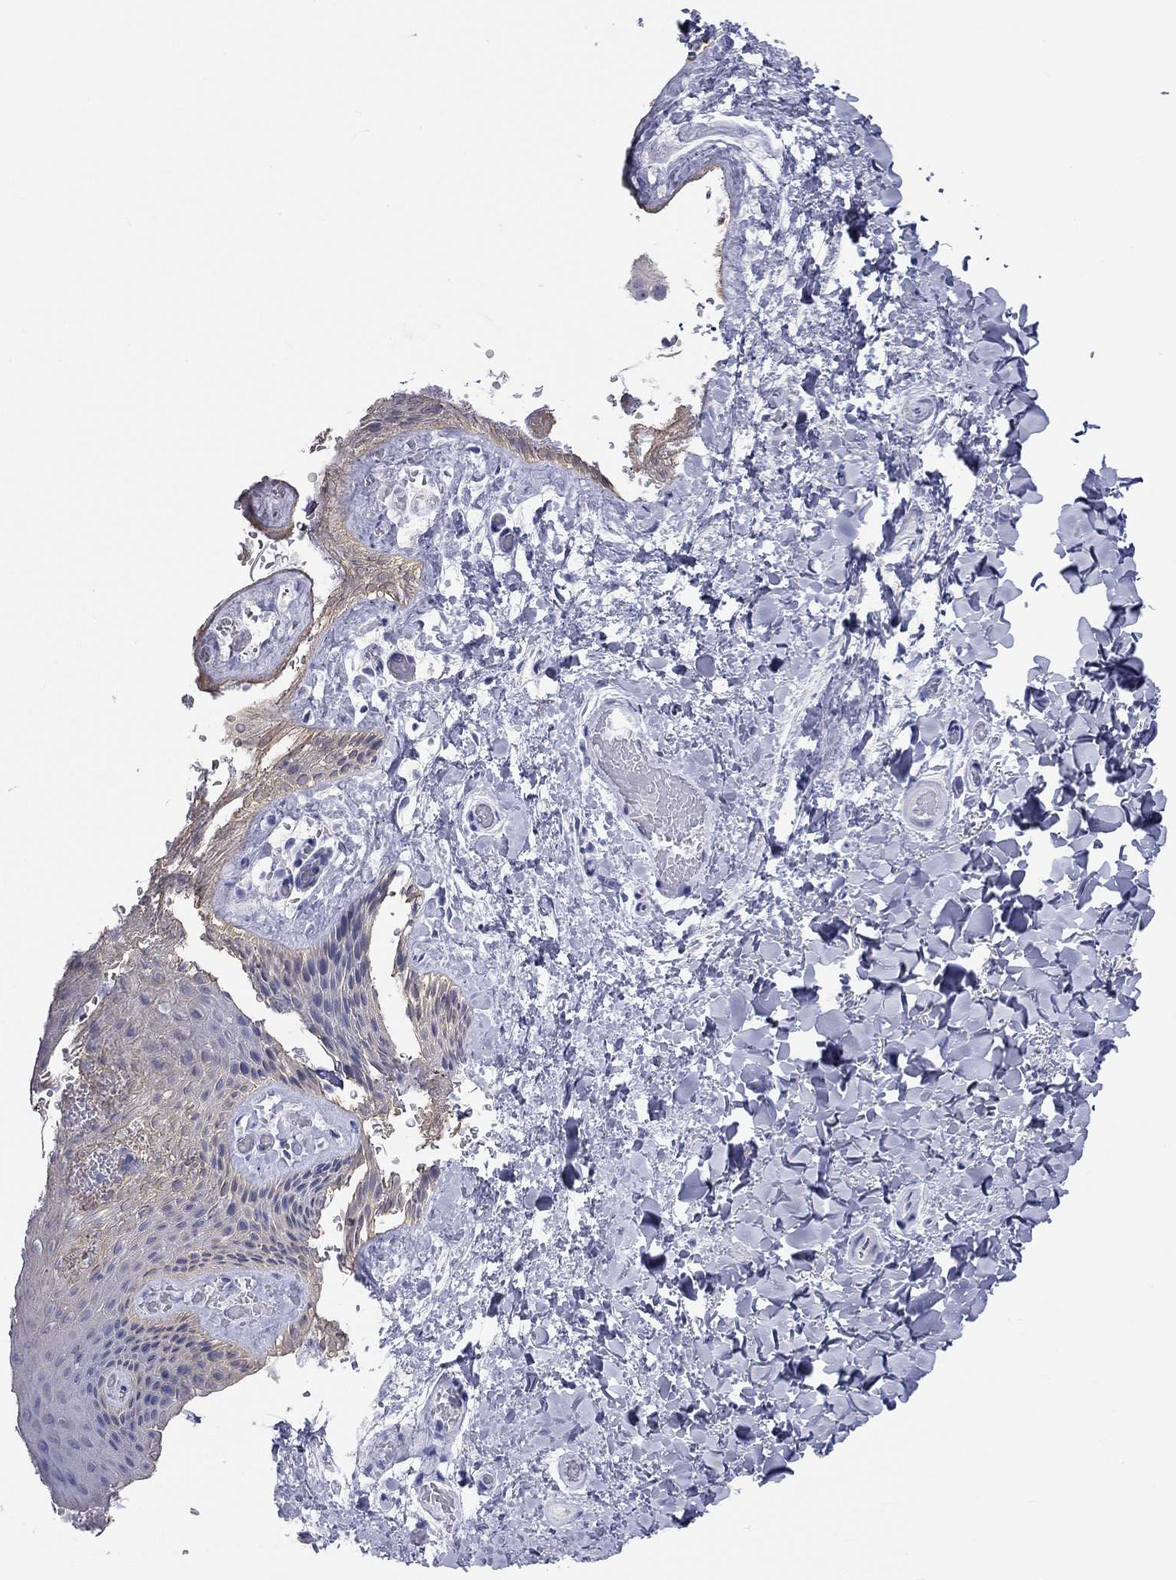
{"staining": {"intensity": "negative", "quantity": "none", "location": "none"}, "tissue": "skin", "cell_type": "Epidermal cells", "image_type": "normal", "snomed": [{"axis": "morphology", "description": "Normal tissue, NOS"}, {"axis": "topography", "description": "Anal"}], "caption": "Immunohistochemistry image of benign skin stained for a protein (brown), which displays no expression in epidermal cells. (Stains: DAB immunohistochemistry (IHC) with hematoxylin counter stain, Microscopy: brightfield microscopy at high magnification).", "gene": "AK8", "patient": {"sex": "male", "age": 36}}